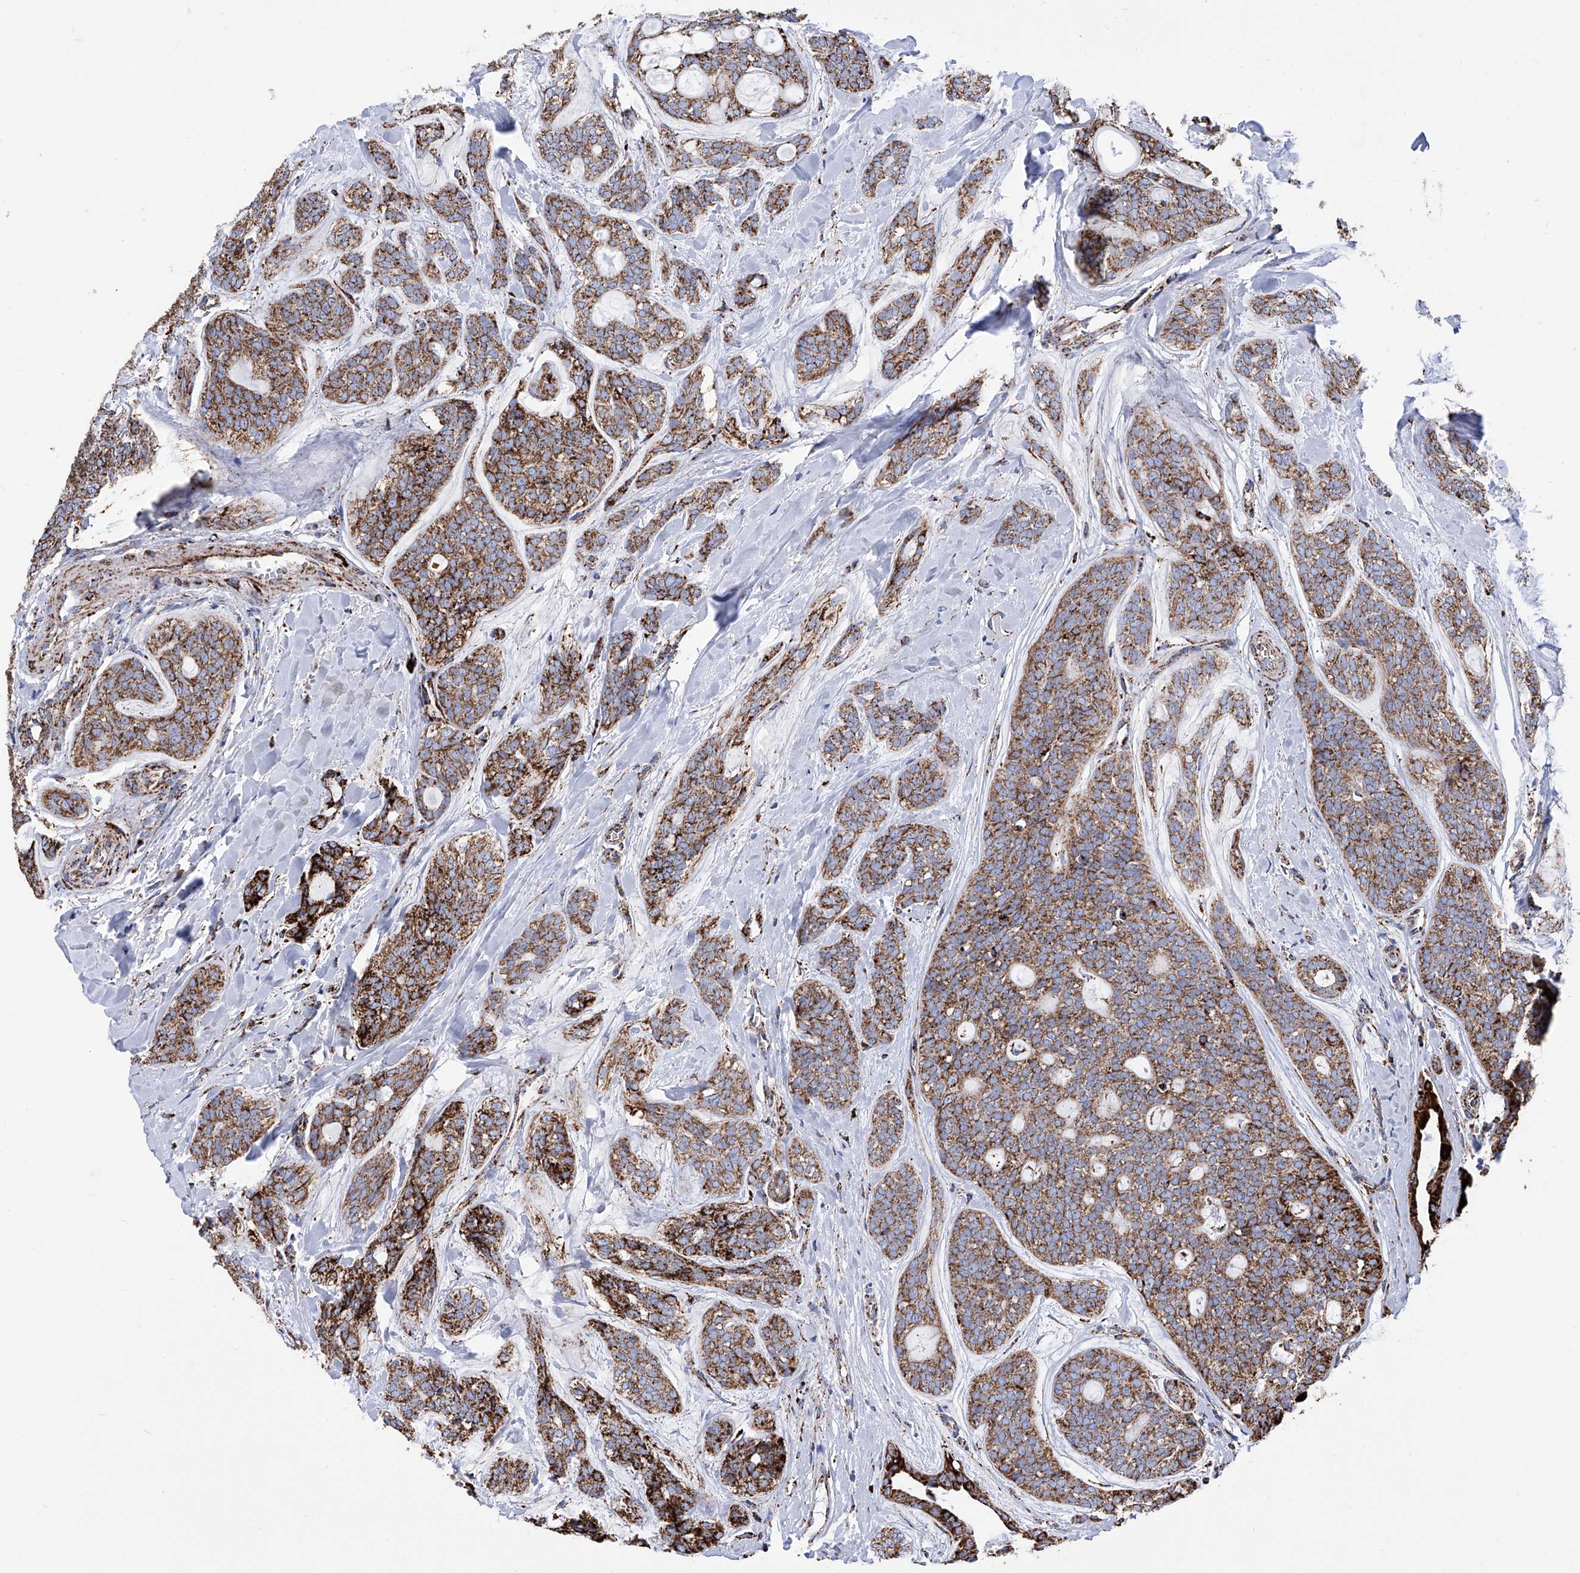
{"staining": {"intensity": "moderate", "quantity": ">75%", "location": "cytoplasmic/membranous"}, "tissue": "head and neck cancer", "cell_type": "Tumor cells", "image_type": "cancer", "snomed": [{"axis": "morphology", "description": "Adenocarcinoma, NOS"}, {"axis": "topography", "description": "Head-Neck"}], "caption": "Protein staining of head and neck cancer (adenocarcinoma) tissue demonstrates moderate cytoplasmic/membranous staining in about >75% of tumor cells. The staining was performed using DAB (3,3'-diaminobenzidine) to visualize the protein expression in brown, while the nuclei were stained in blue with hematoxylin (Magnification: 20x).", "gene": "ATP5PF", "patient": {"sex": "male", "age": 66}}